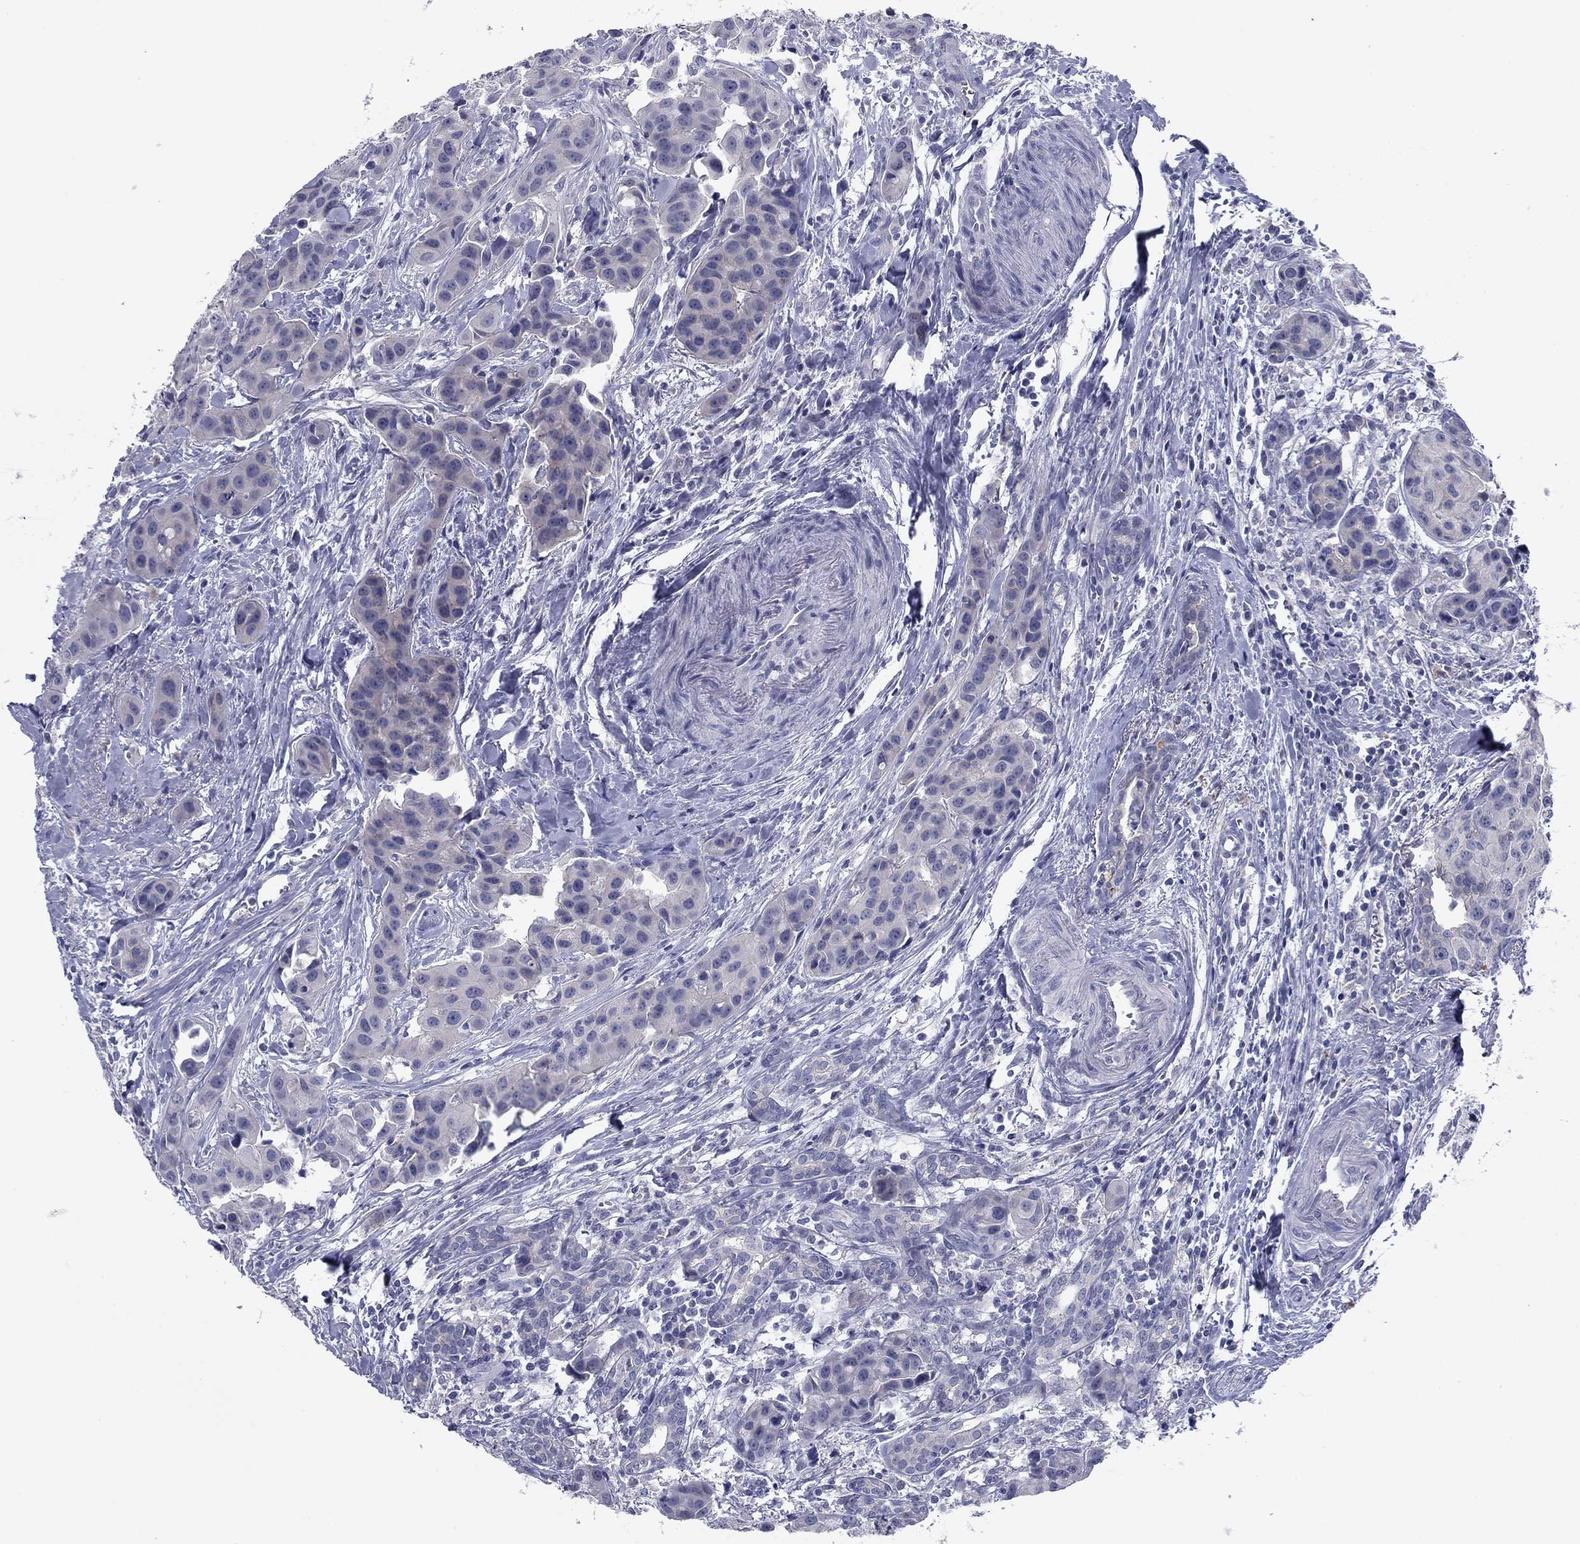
{"staining": {"intensity": "negative", "quantity": "none", "location": "none"}, "tissue": "head and neck cancer", "cell_type": "Tumor cells", "image_type": "cancer", "snomed": [{"axis": "morphology", "description": "Adenocarcinoma, NOS"}, {"axis": "topography", "description": "Head-Neck"}], "caption": "Immunohistochemistry micrograph of human head and neck cancer stained for a protein (brown), which reveals no positivity in tumor cells.", "gene": "CNTNAP4", "patient": {"sex": "male", "age": 76}}